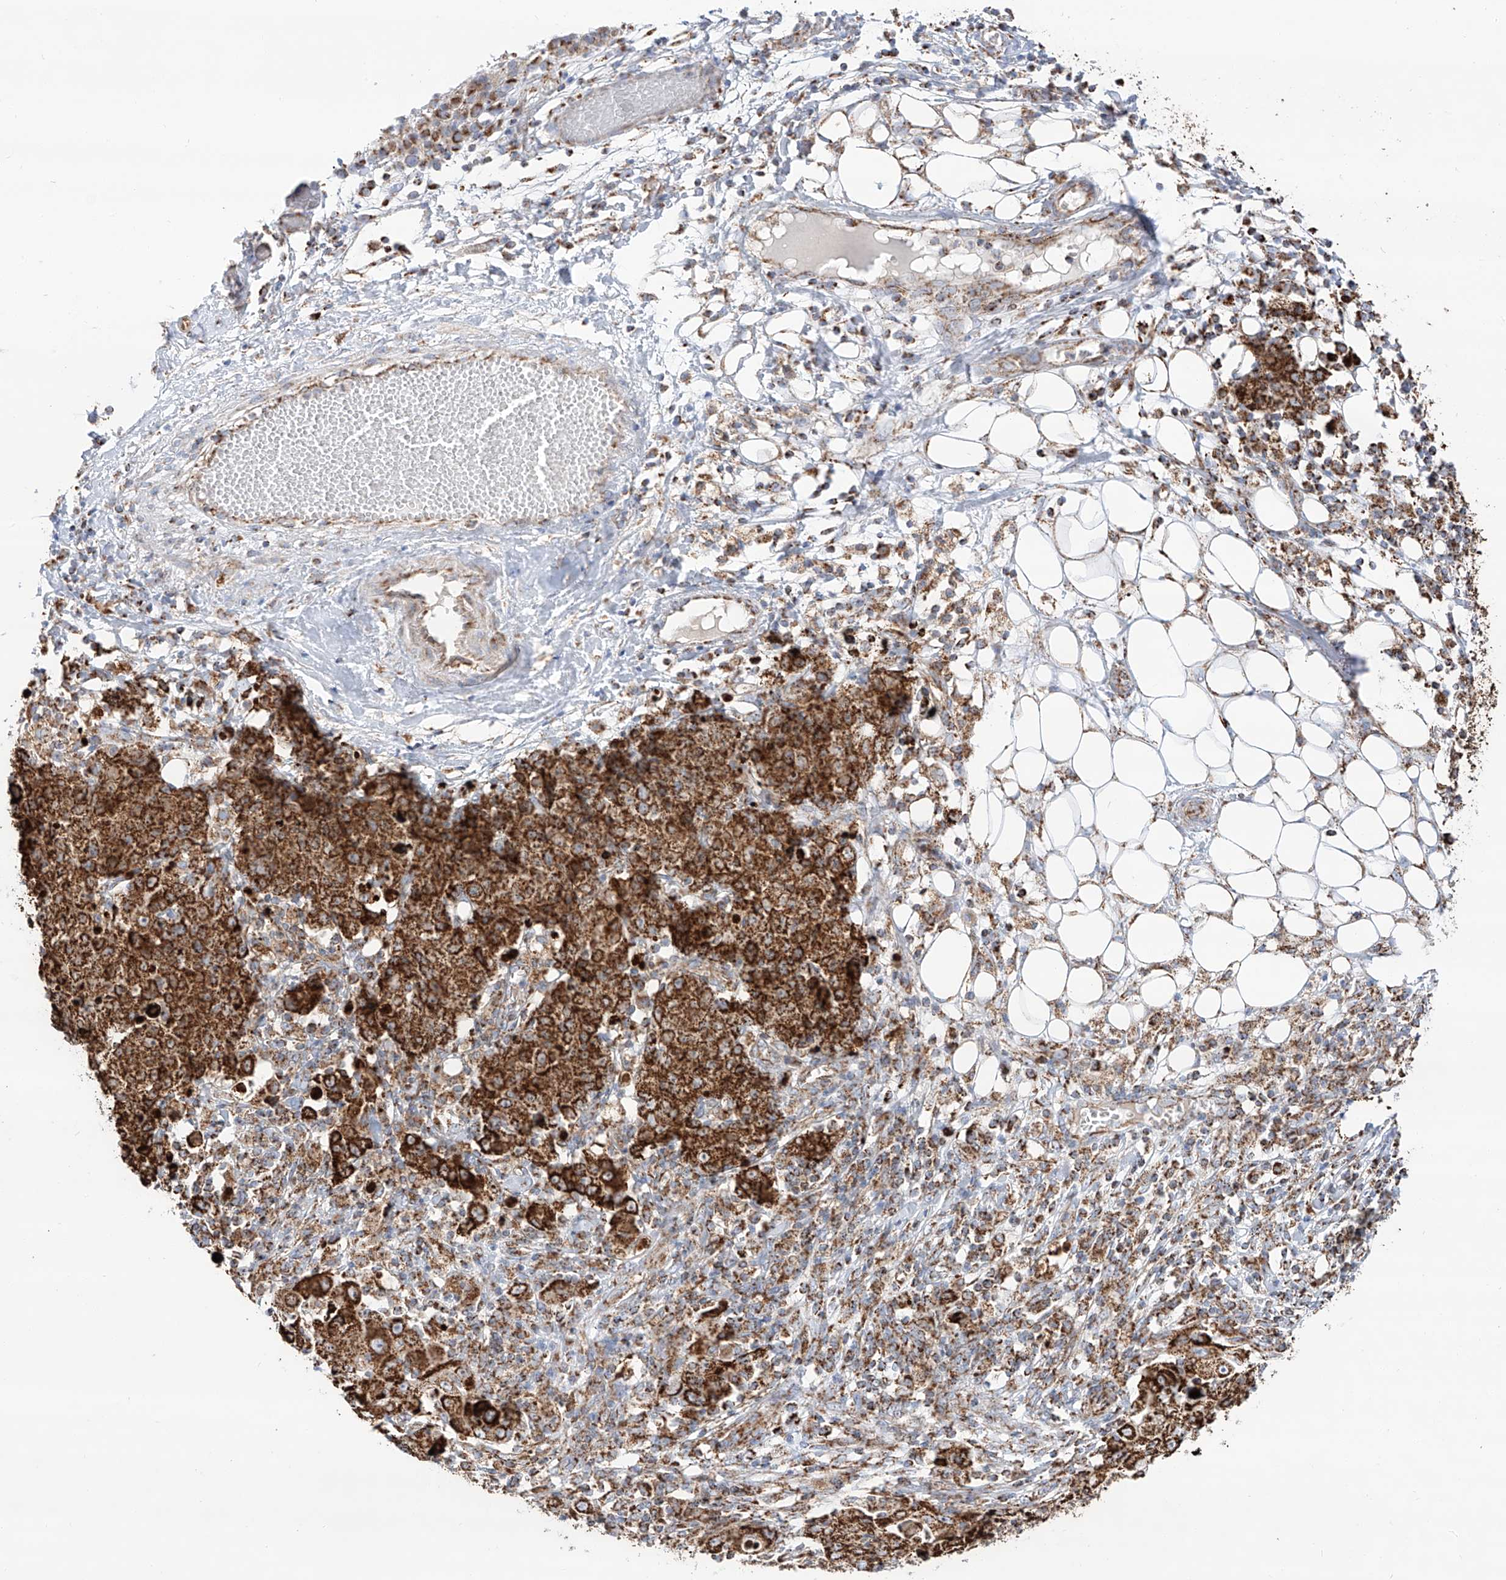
{"staining": {"intensity": "strong", "quantity": ">75%", "location": "cytoplasmic/membranous"}, "tissue": "ovarian cancer", "cell_type": "Tumor cells", "image_type": "cancer", "snomed": [{"axis": "morphology", "description": "Carcinoma, endometroid"}, {"axis": "topography", "description": "Ovary"}], "caption": "Immunohistochemical staining of human ovarian endometroid carcinoma displays strong cytoplasmic/membranous protein expression in about >75% of tumor cells.", "gene": "TTC27", "patient": {"sex": "female", "age": 42}}